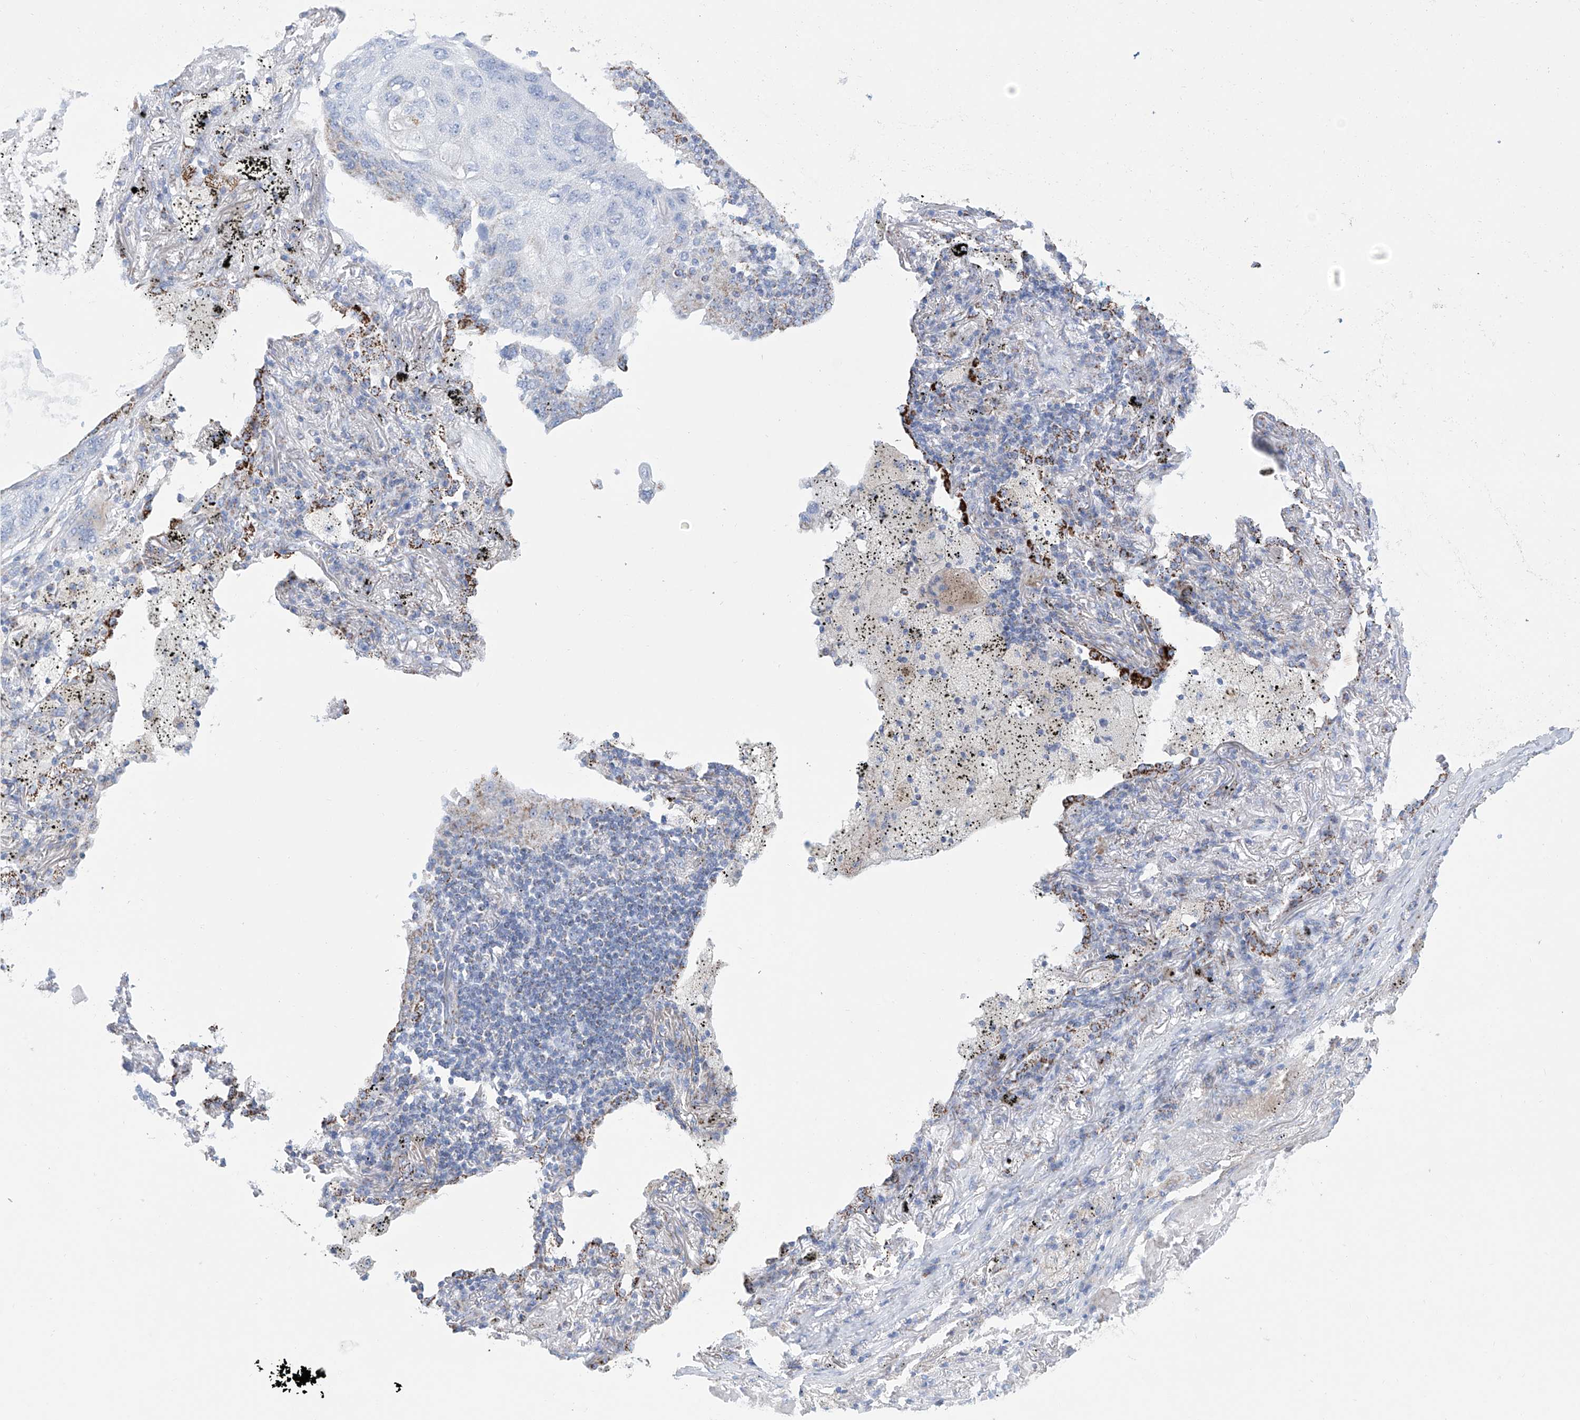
{"staining": {"intensity": "negative", "quantity": "none", "location": "none"}, "tissue": "lung cancer", "cell_type": "Tumor cells", "image_type": "cancer", "snomed": [{"axis": "morphology", "description": "Squamous cell carcinoma, NOS"}, {"axis": "topography", "description": "Lung"}], "caption": "High power microscopy photomicrograph of an immunohistochemistry (IHC) image of lung cancer (squamous cell carcinoma), revealing no significant expression in tumor cells.", "gene": "ALDH6A1", "patient": {"sex": "female", "age": 63}}